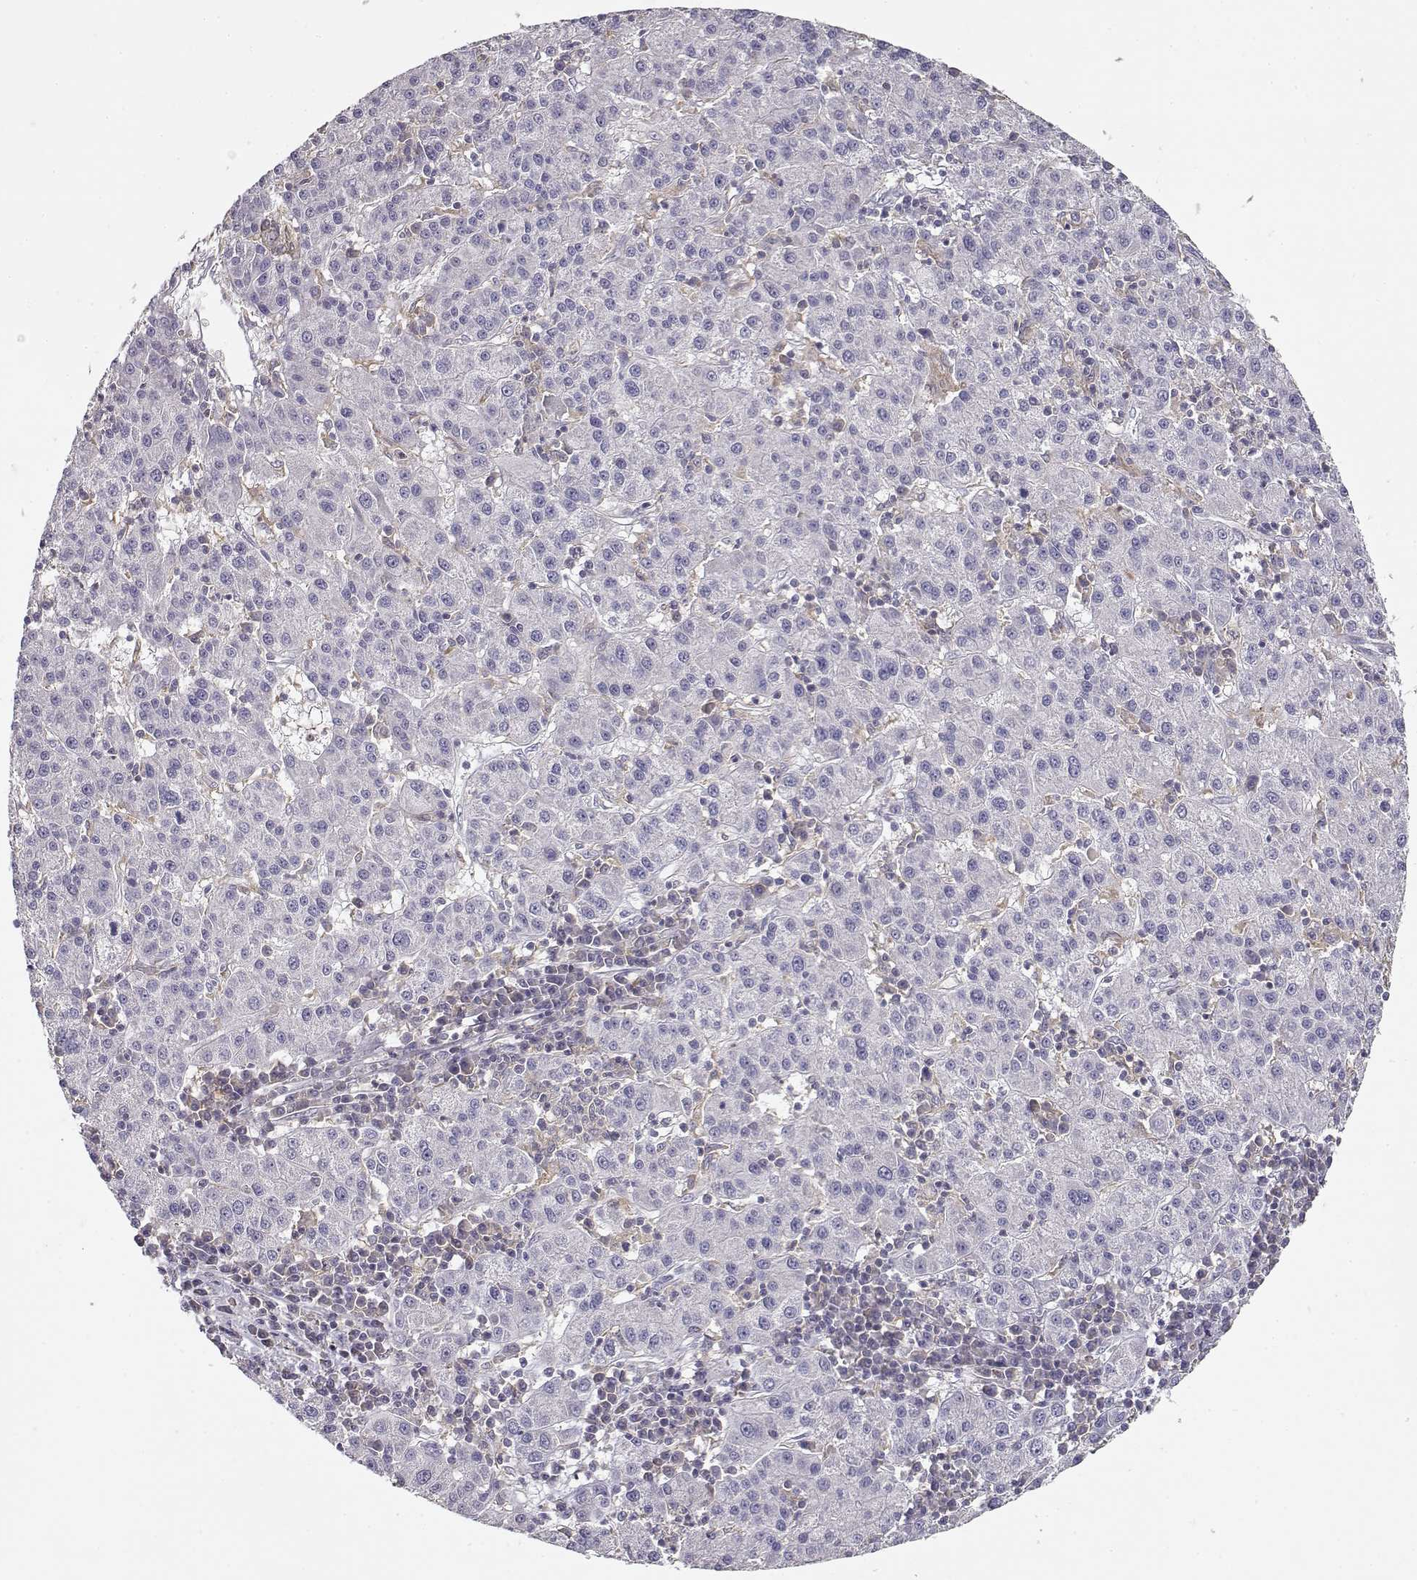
{"staining": {"intensity": "negative", "quantity": "none", "location": "none"}, "tissue": "liver cancer", "cell_type": "Tumor cells", "image_type": "cancer", "snomed": [{"axis": "morphology", "description": "Carcinoma, Hepatocellular, NOS"}, {"axis": "topography", "description": "Liver"}], "caption": "Liver hepatocellular carcinoma was stained to show a protein in brown. There is no significant staining in tumor cells.", "gene": "VAV1", "patient": {"sex": "female", "age": 60}}